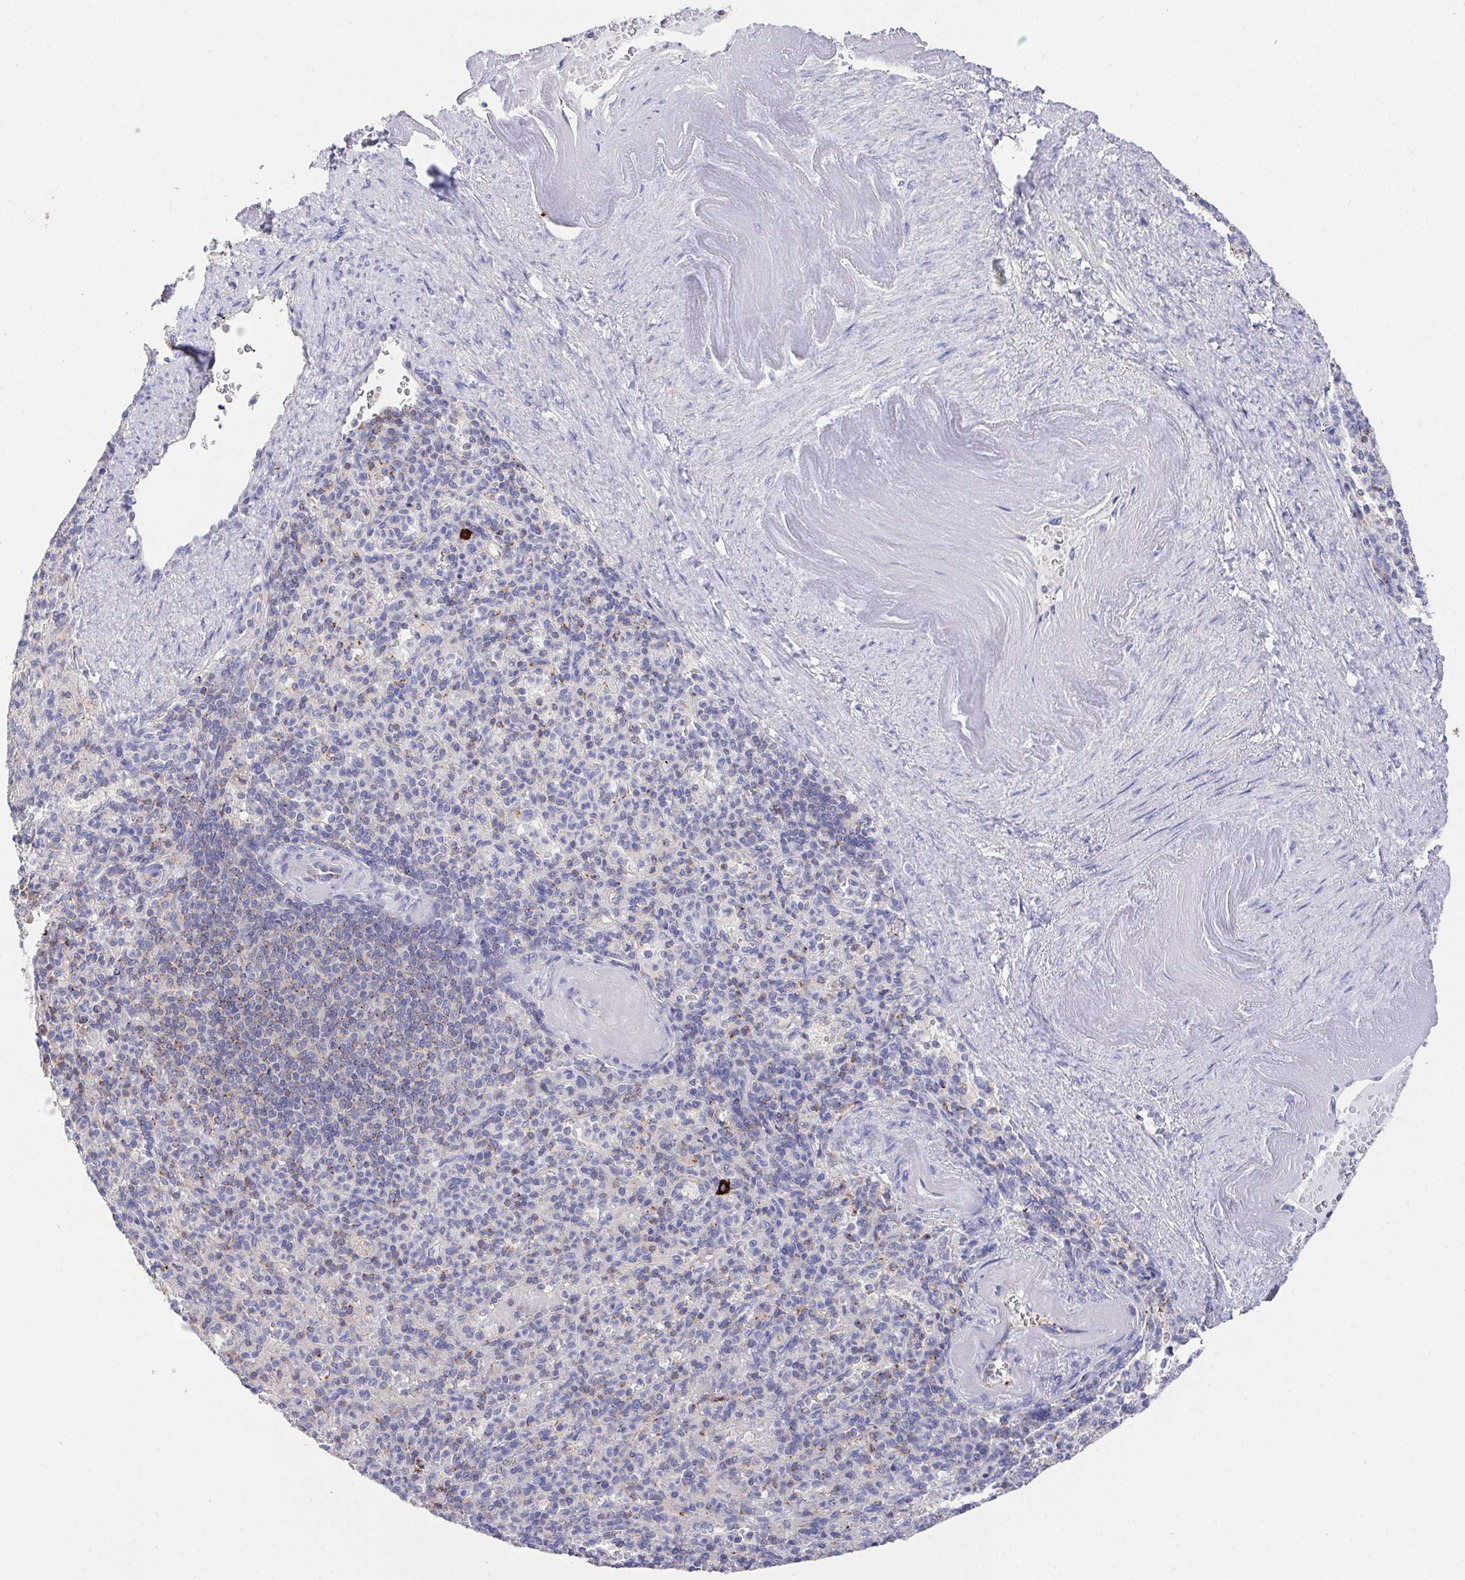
{"staining": {"intensity": "strong", "quantity": "<25%", "location": "cytoplasmic/membranous"}, "tissue": "spleen", "cell_type": "Cells in red pulp", "image_type": "normal", "snomed": [{"axis": "morphology", "description": "Normal tissue, NOS"}, {"axis": "topography", "description": "Spleen"}], "caption": "Immunohistochemical staining of unremarkable human spleen displays <25% levels of strong cytoplasmic/membranous protein staining in approximately <25% of cells in red pulp.", "gene": "PRG3", "patient": {"sex": "female", "age": 74}}